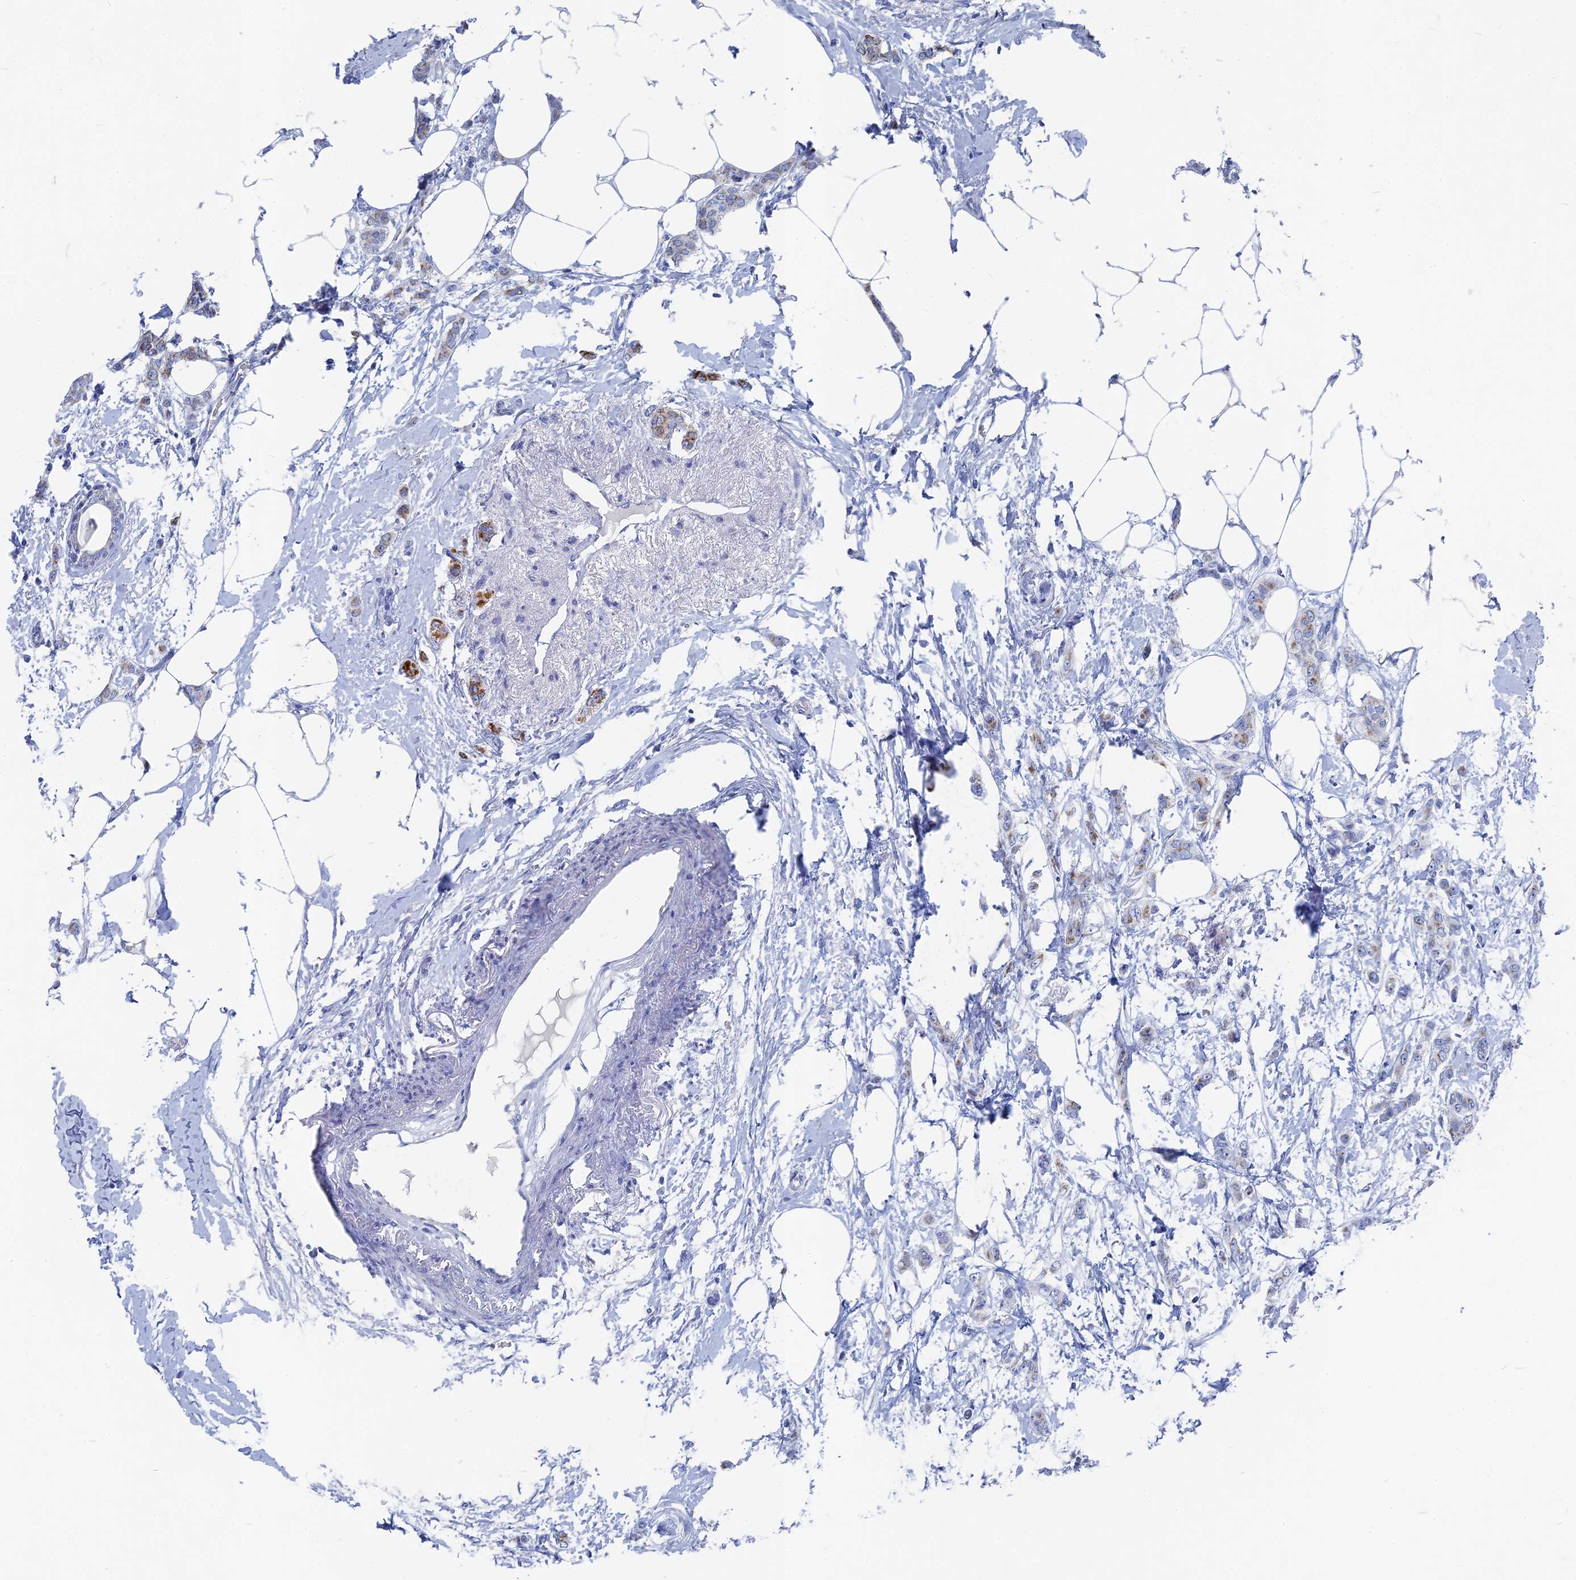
{"staining": {"intensity": "moderate", "quantity": "25%-75%", "location": "cytoplasmic/membranous"}, "tissue": "breast cancer", "cell_type": "Tumor cells", "image_type": "cancer", "snomed": [{"axis": "morphology", "description": "Duct carcinoma"}, {"axis": "topography", "description": "Breast"}], "caption": "Breast cancer (infiltrating ductal carcinoma) stained with immunohistochemistry (IHC) exhibits moderate cytoplasmic/membranous expression in approximately 25%-75% of tumor cells. (Stains: DAB (3,3'-diaminobenzidine) in brown, nuclei in blue, Microscopy: brightfield microscopy at high magnification).", "gene": "HIGD1A", "patient": {"sex": "female", "age": 72}}